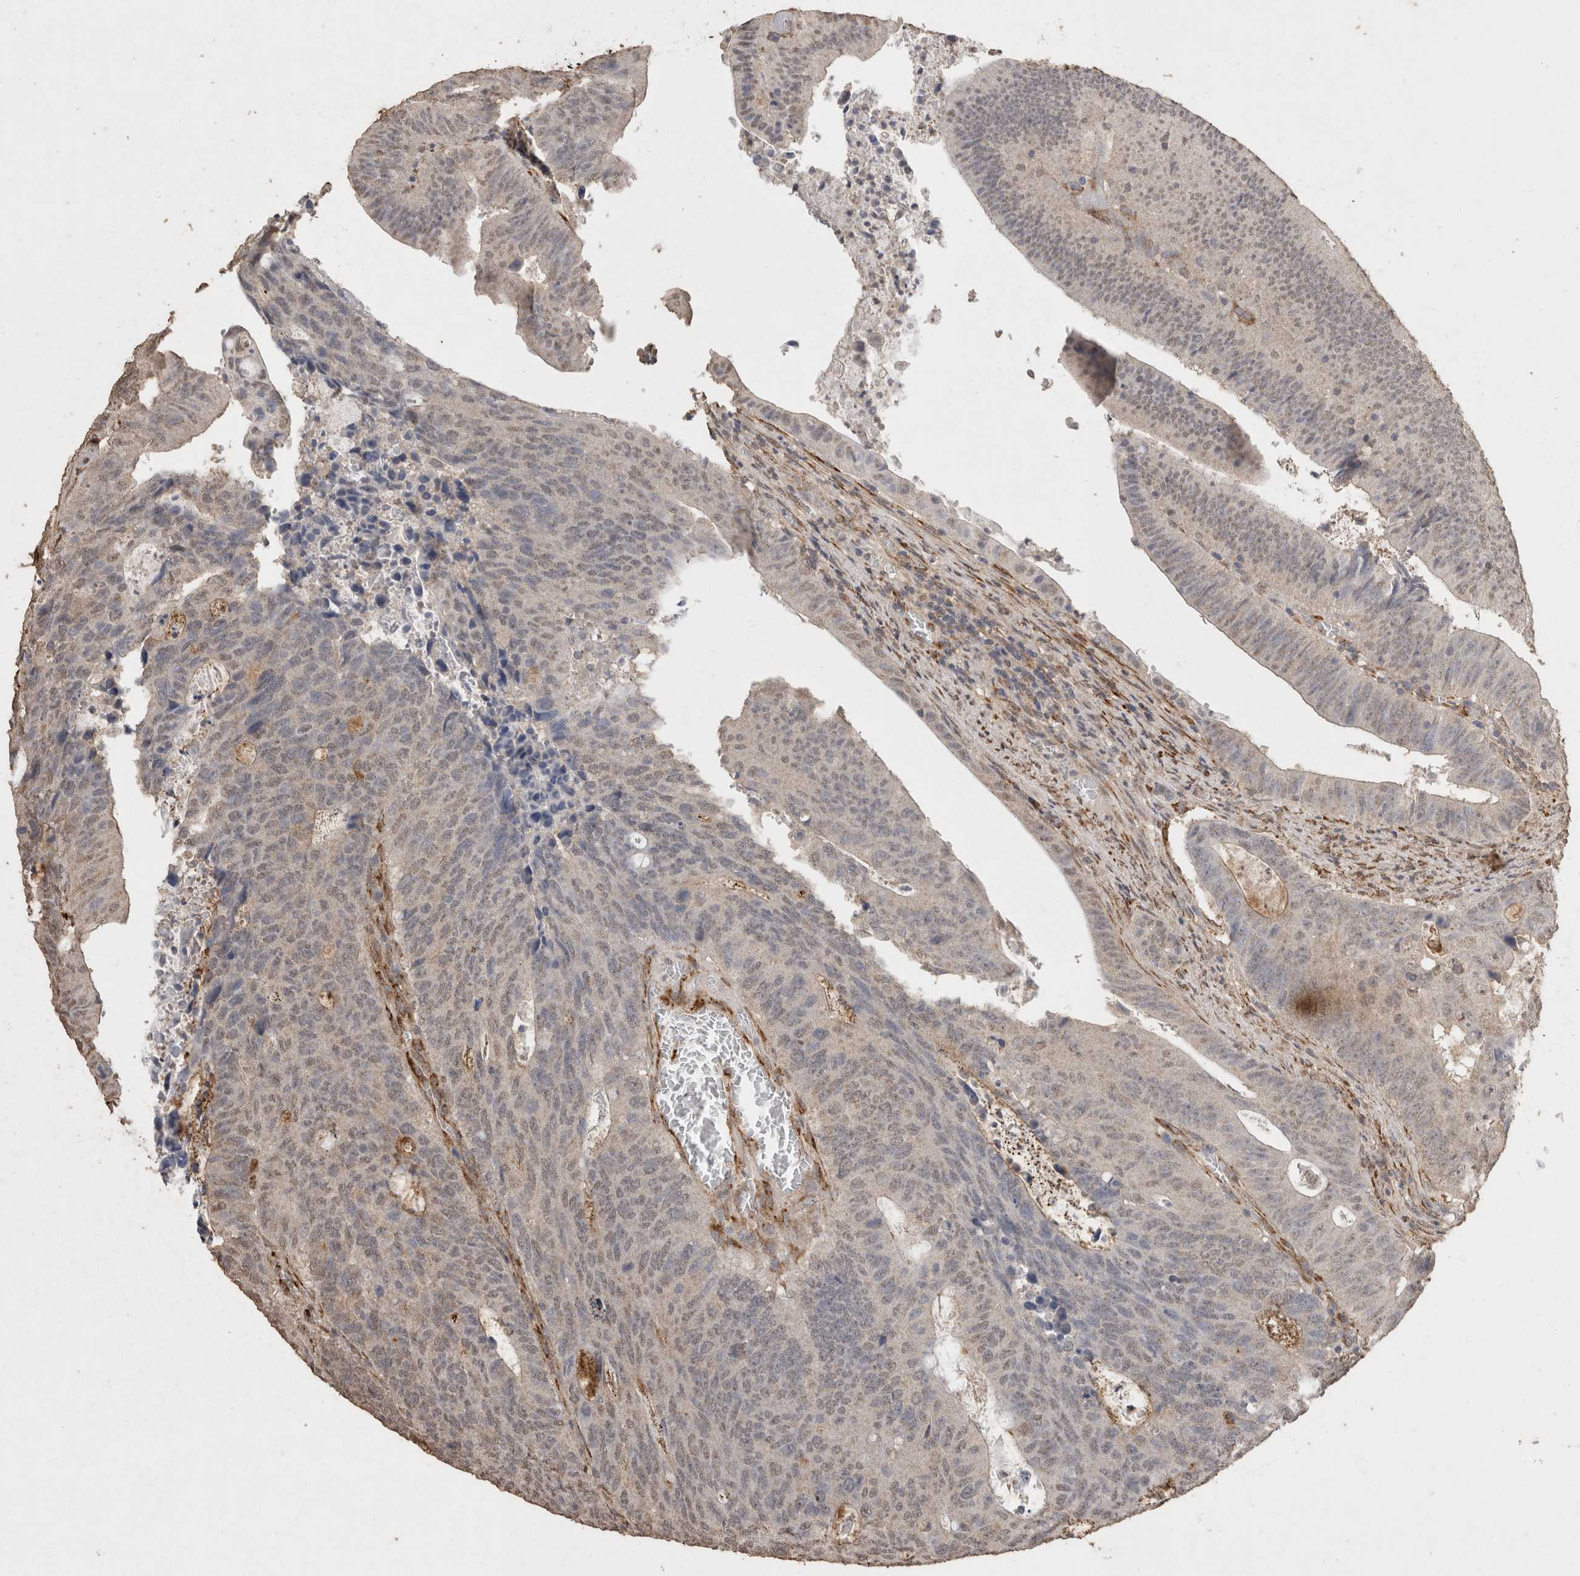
{"staining": {"intensity": "weak", "quantity": "25%-75%", "location": "nuclear"}, "tissue": "colorectal cancer", "cell_type": "Tumor cells", "image_type": "cancer", "snomed": [{"axis": "morphology", "description": "Adenocarcinoma, NOS"}, {"axis": "topography", "description": "Colon"}], "caption": "A histopathology image of colorectal cancer stained for a protein exhibits weak nuclear brown staining in tumor cells. (IHC, brightfield microscopy, high magnification).", "gene": "C1QTNF5", "patient": {"sex": "male", "age": 87}}